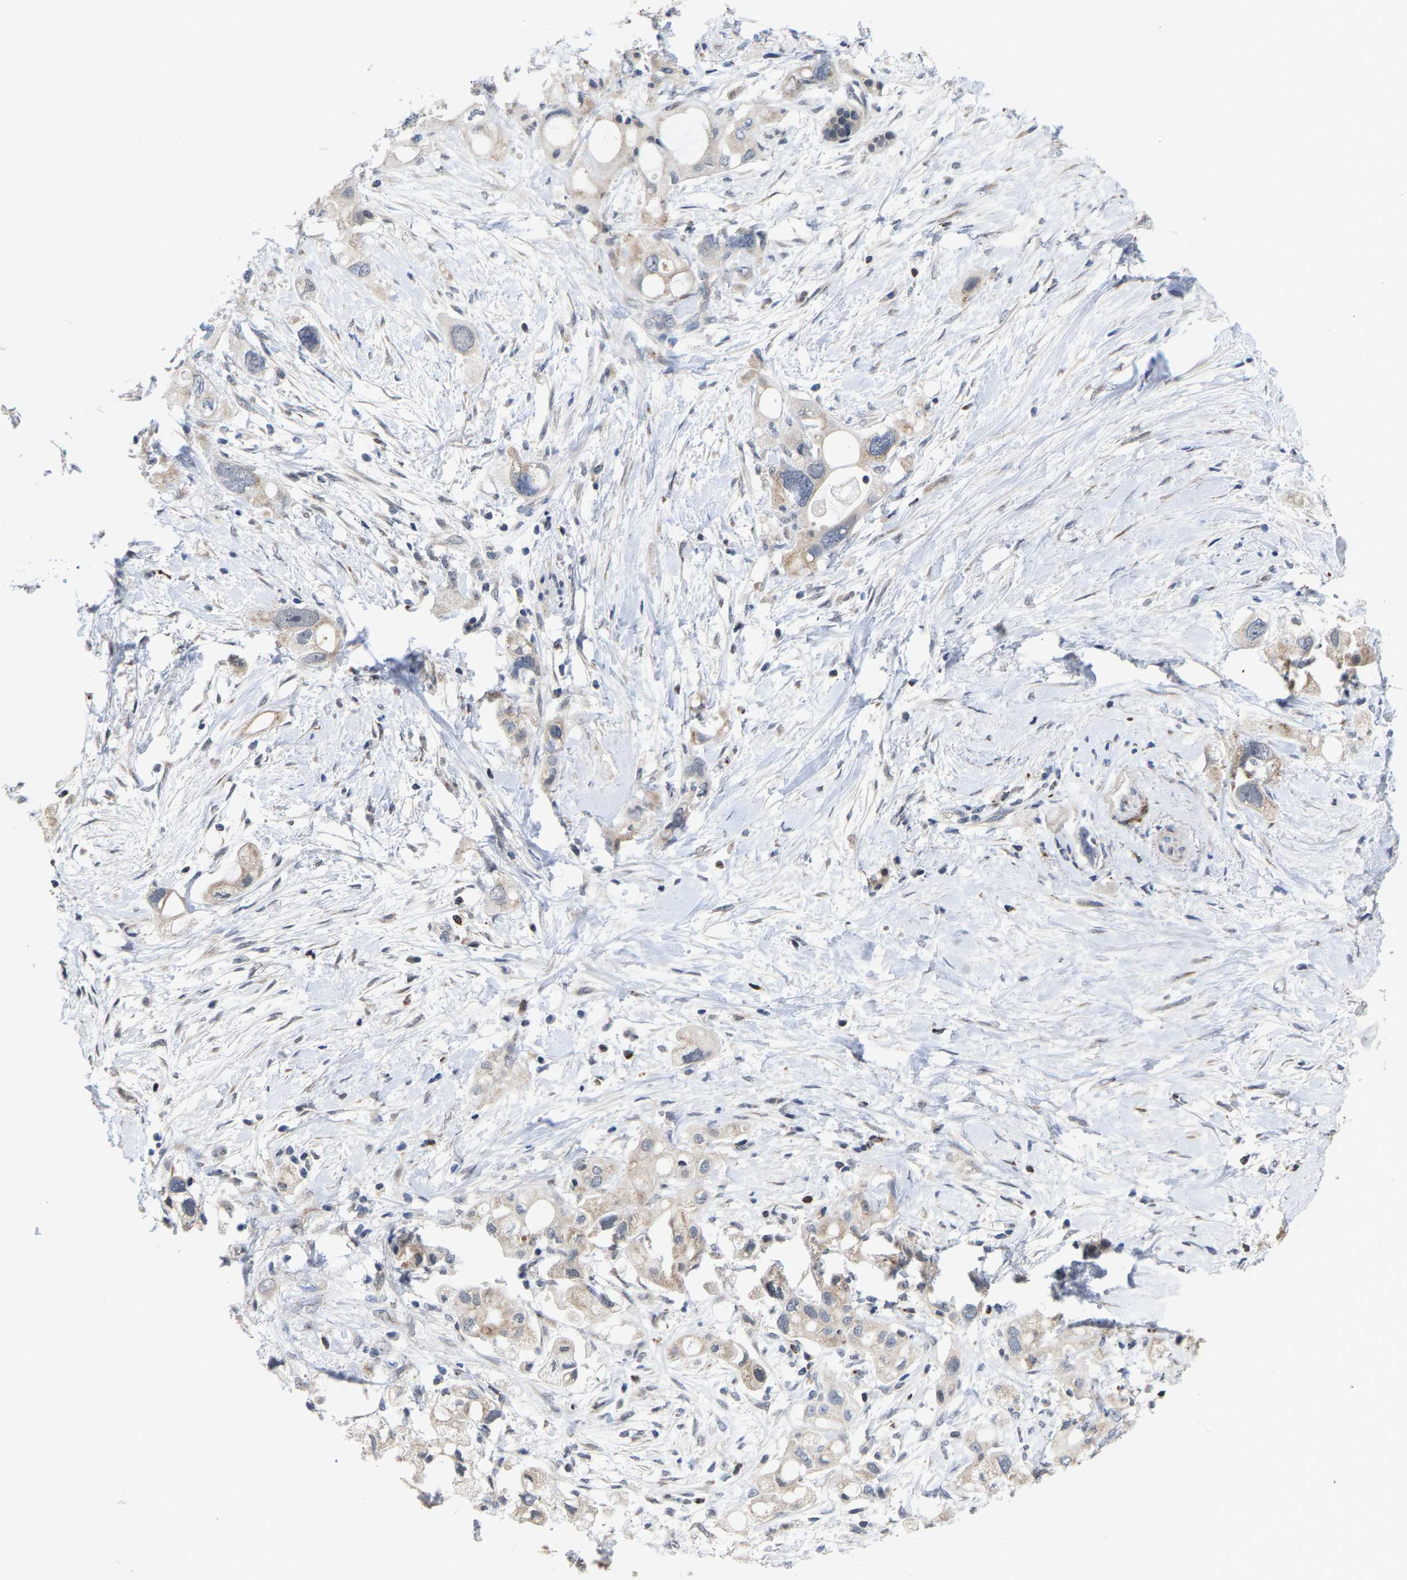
{"staining": {"intensity": "weak", "quantity": "<25%", "location": "cytoplasmic/membranous"}, "tissue": "pancreatic cancer", "cell_type": "Tumor cells", "image_type": "cancer", "snomed": [{"axis": "morphology", "description": "Adenocarcinoma, NOS"}, {"axis": "topography", "description": "Pancreas"}], "caption": "A micrograph of human pancreatic cancer (adenocarcinoma) is negative for staining in tumor cells. (DAB immunohistochemistry (IHC), high magnification).", "gene": "TDRKH", "patient": {"sex": "female", "age": 56}}